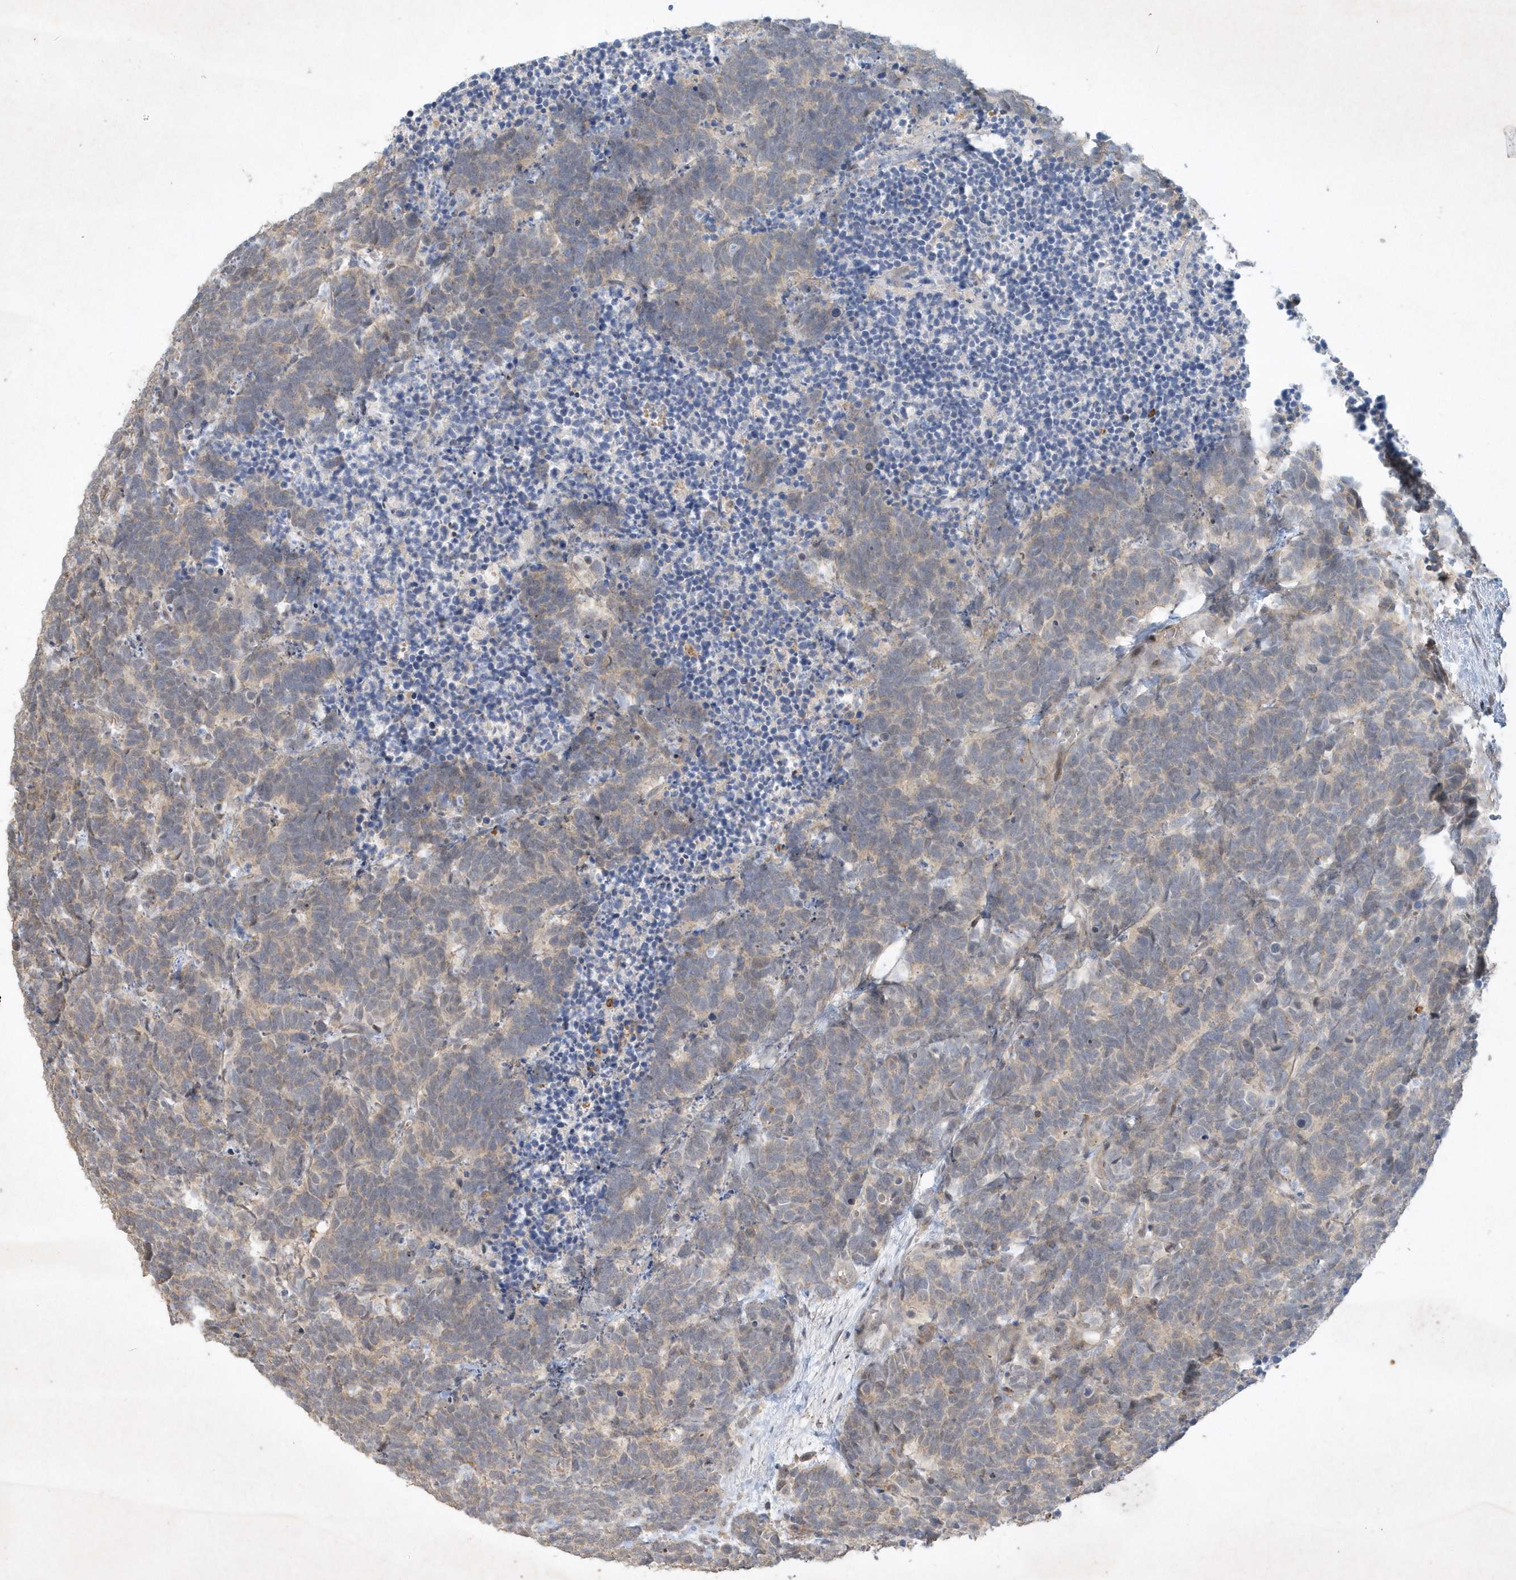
{"staining": {"intensity": "weak", "quantity": ">75%", "location": "cytoplasmic/membranous"}, "tissue": "carcinoid", "cell_type": "Tumor cells", "image_type": "cancer", "snomed": [{"axis": "morphology", "description": "Carcinoma, NOS"}, {"axis": "morphology", "description": "Carcinoid, malignant, NOS"}, {"axis": "topography", "description": "Urinary bladder"}], "caption": "This micrograph reveals carcinoid stained with IHC to label a protein in brown. The cytoplasmic/membranous of tumor cells show weak positivity for the protein. Nuclei are counter-stained blue.", "gene": "THG1L", "patient": {"sex": "male", "age": 57}}